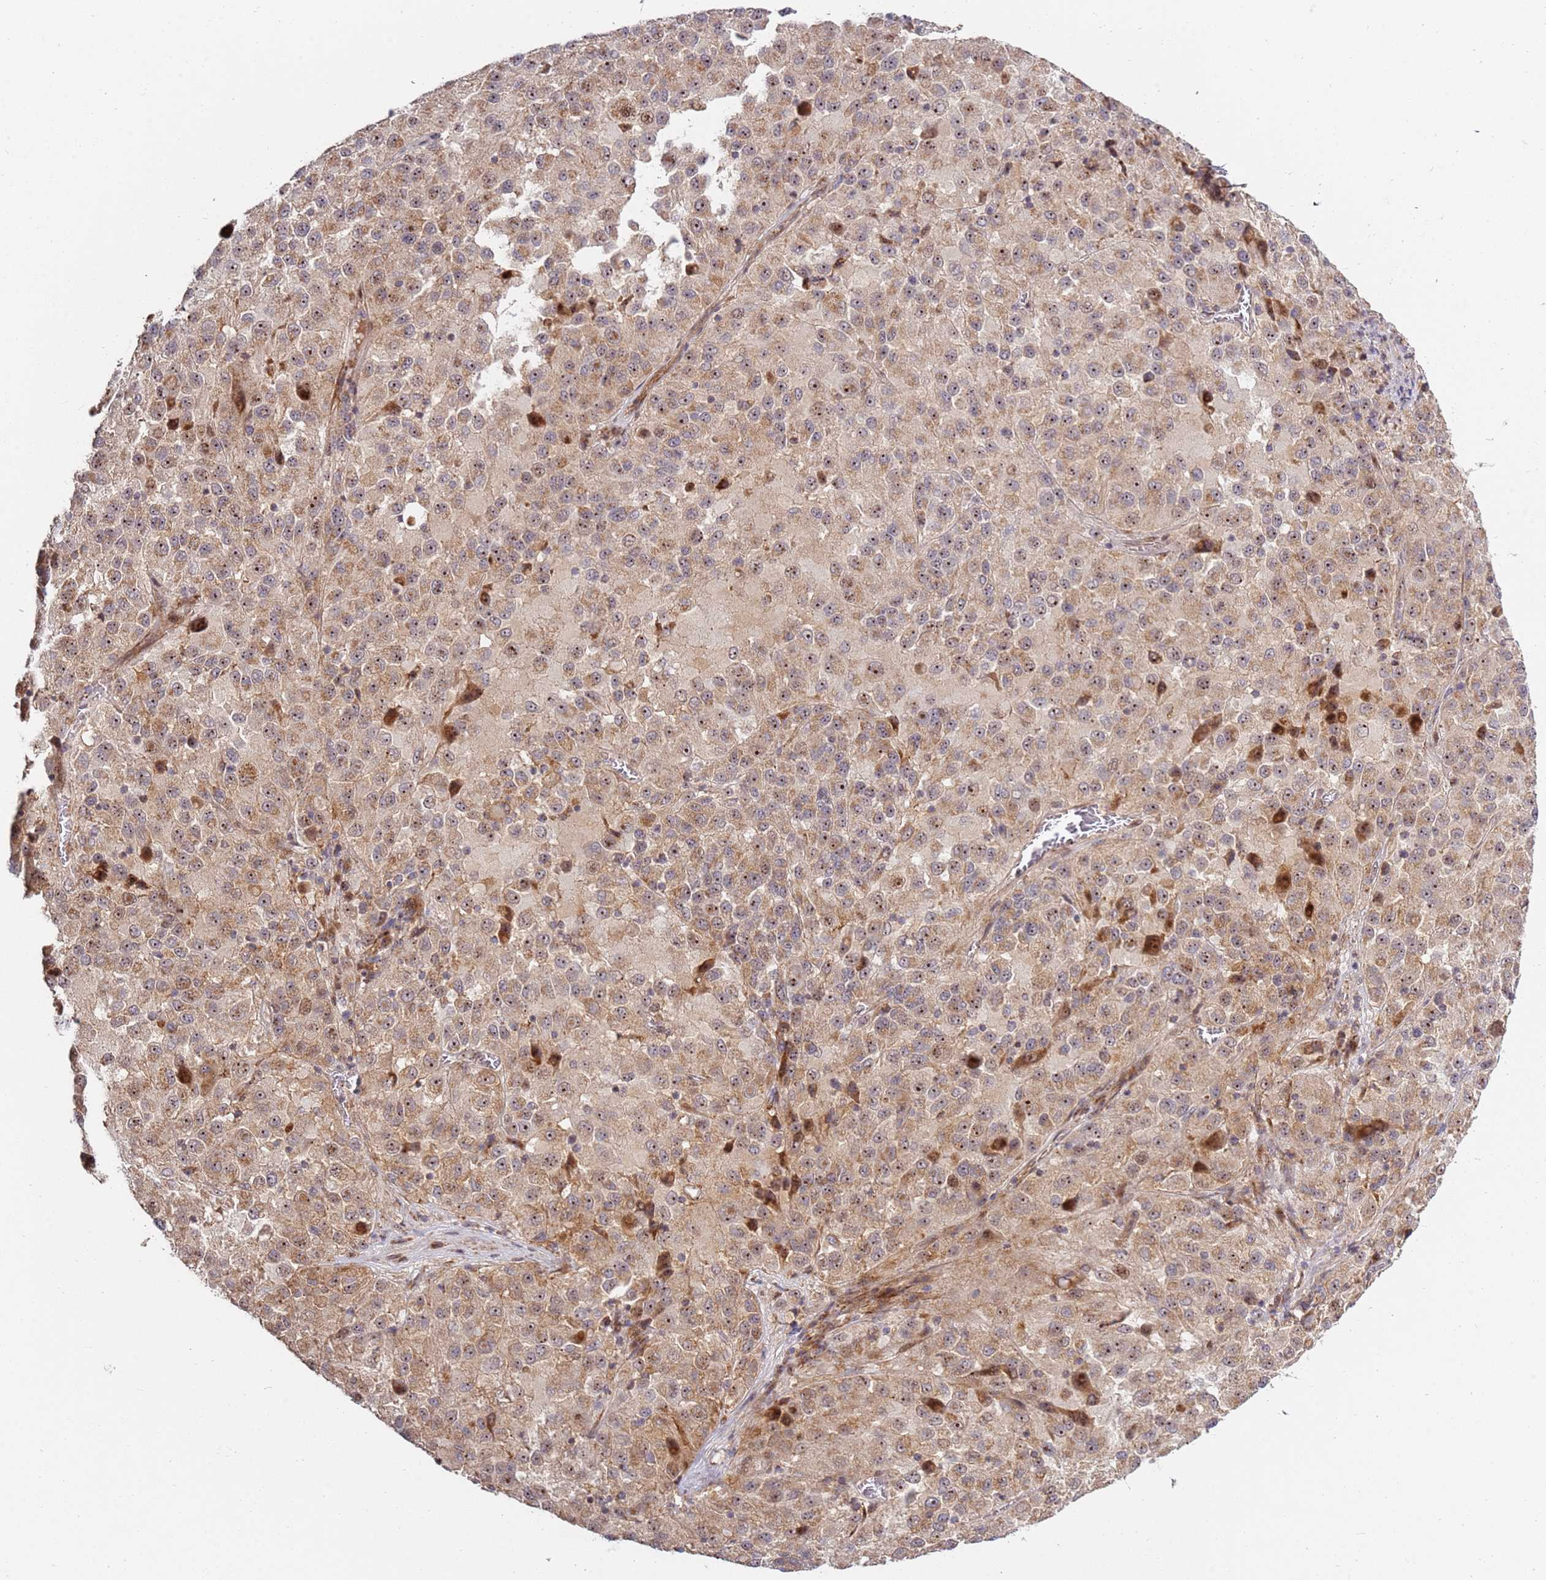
{"staining": {"intensity": "moderate", "quantity": ">75%", "location": "cytoplasmic/membranous,nuclear"}, "tissue": "melanoma", "cell_type": "Tumor cells", "image_type": "cancer", "snomed": [{"axis": "morphology", "description": "Malignant melanoma, Metastatic site"}, {"axis": "topography", "description": "Lung"}], "caption": "Immunohistochemical staining of human malignant melanoma (metastatic site) exhibits medium levels of moderate cytoplasmic/membranous and nuclear protein expression in approximately >75% of tumor cells.", "gene": "KIF25", "patient": {"sex": "male", "age": 64}}